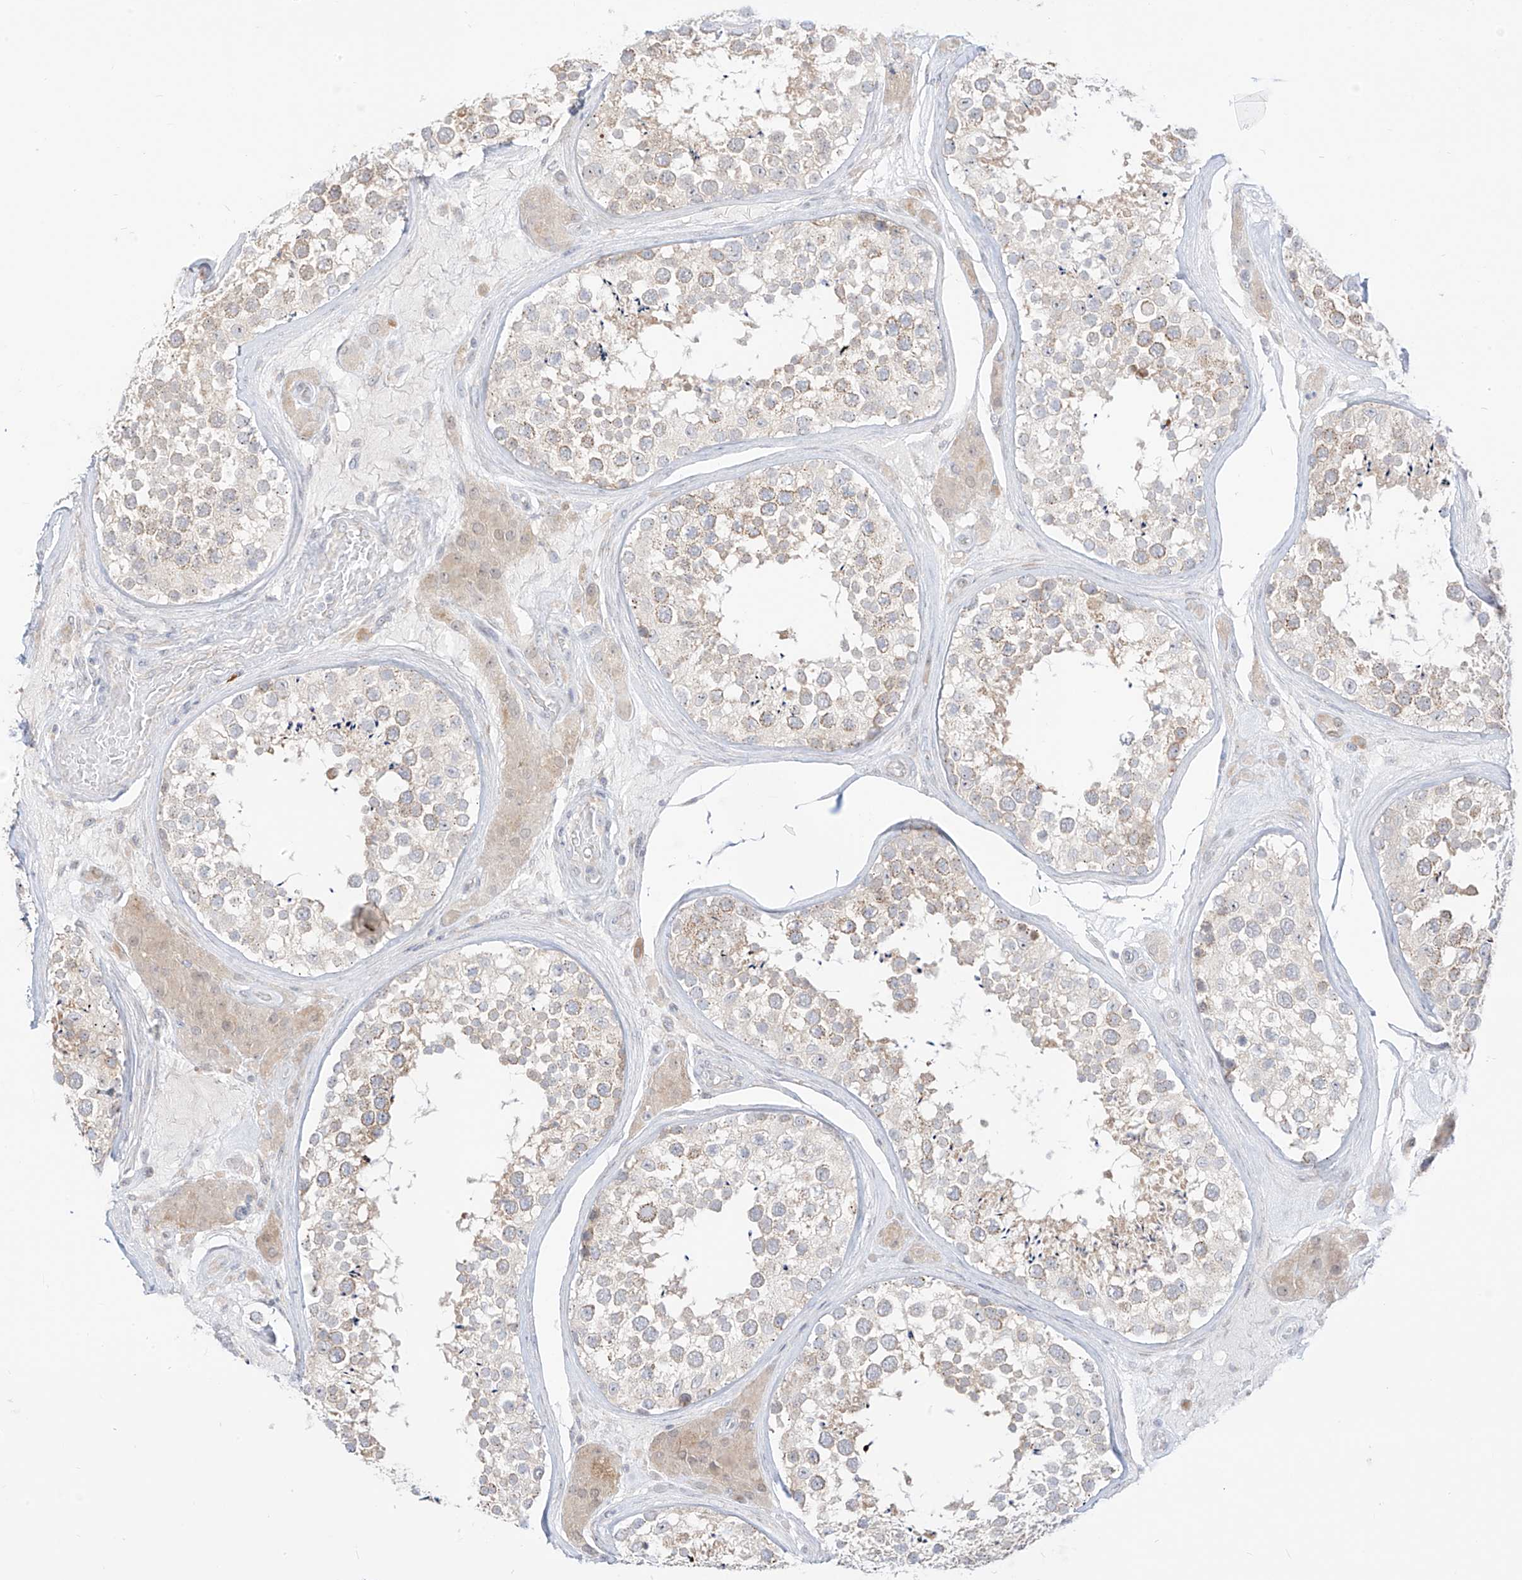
{"staining": {"intensity": "weak", "quantity": "25%-75%", "location": "cytoplasmic/membranous"}, "tissue": "testis", "cell_type": "Cells in seminiferous ducts", "image_type": "normal", "snomed": [{"axis": "morphology", "description": "Normal tissue, NOS"}, {"axis": "topography", "description": "Testis"}], "caption": "Immunohistochemical staining of normal human testis displays 25%-75% levels of weak cytoplasmic/membranous protein expression in approximately 25%-75% of cells in seminiferous ducts. (DAB = brown stain, brightfield microscopy at high magnification).", "gene": "SYTL3", "patient": {"sex": "male", "age": 46}}